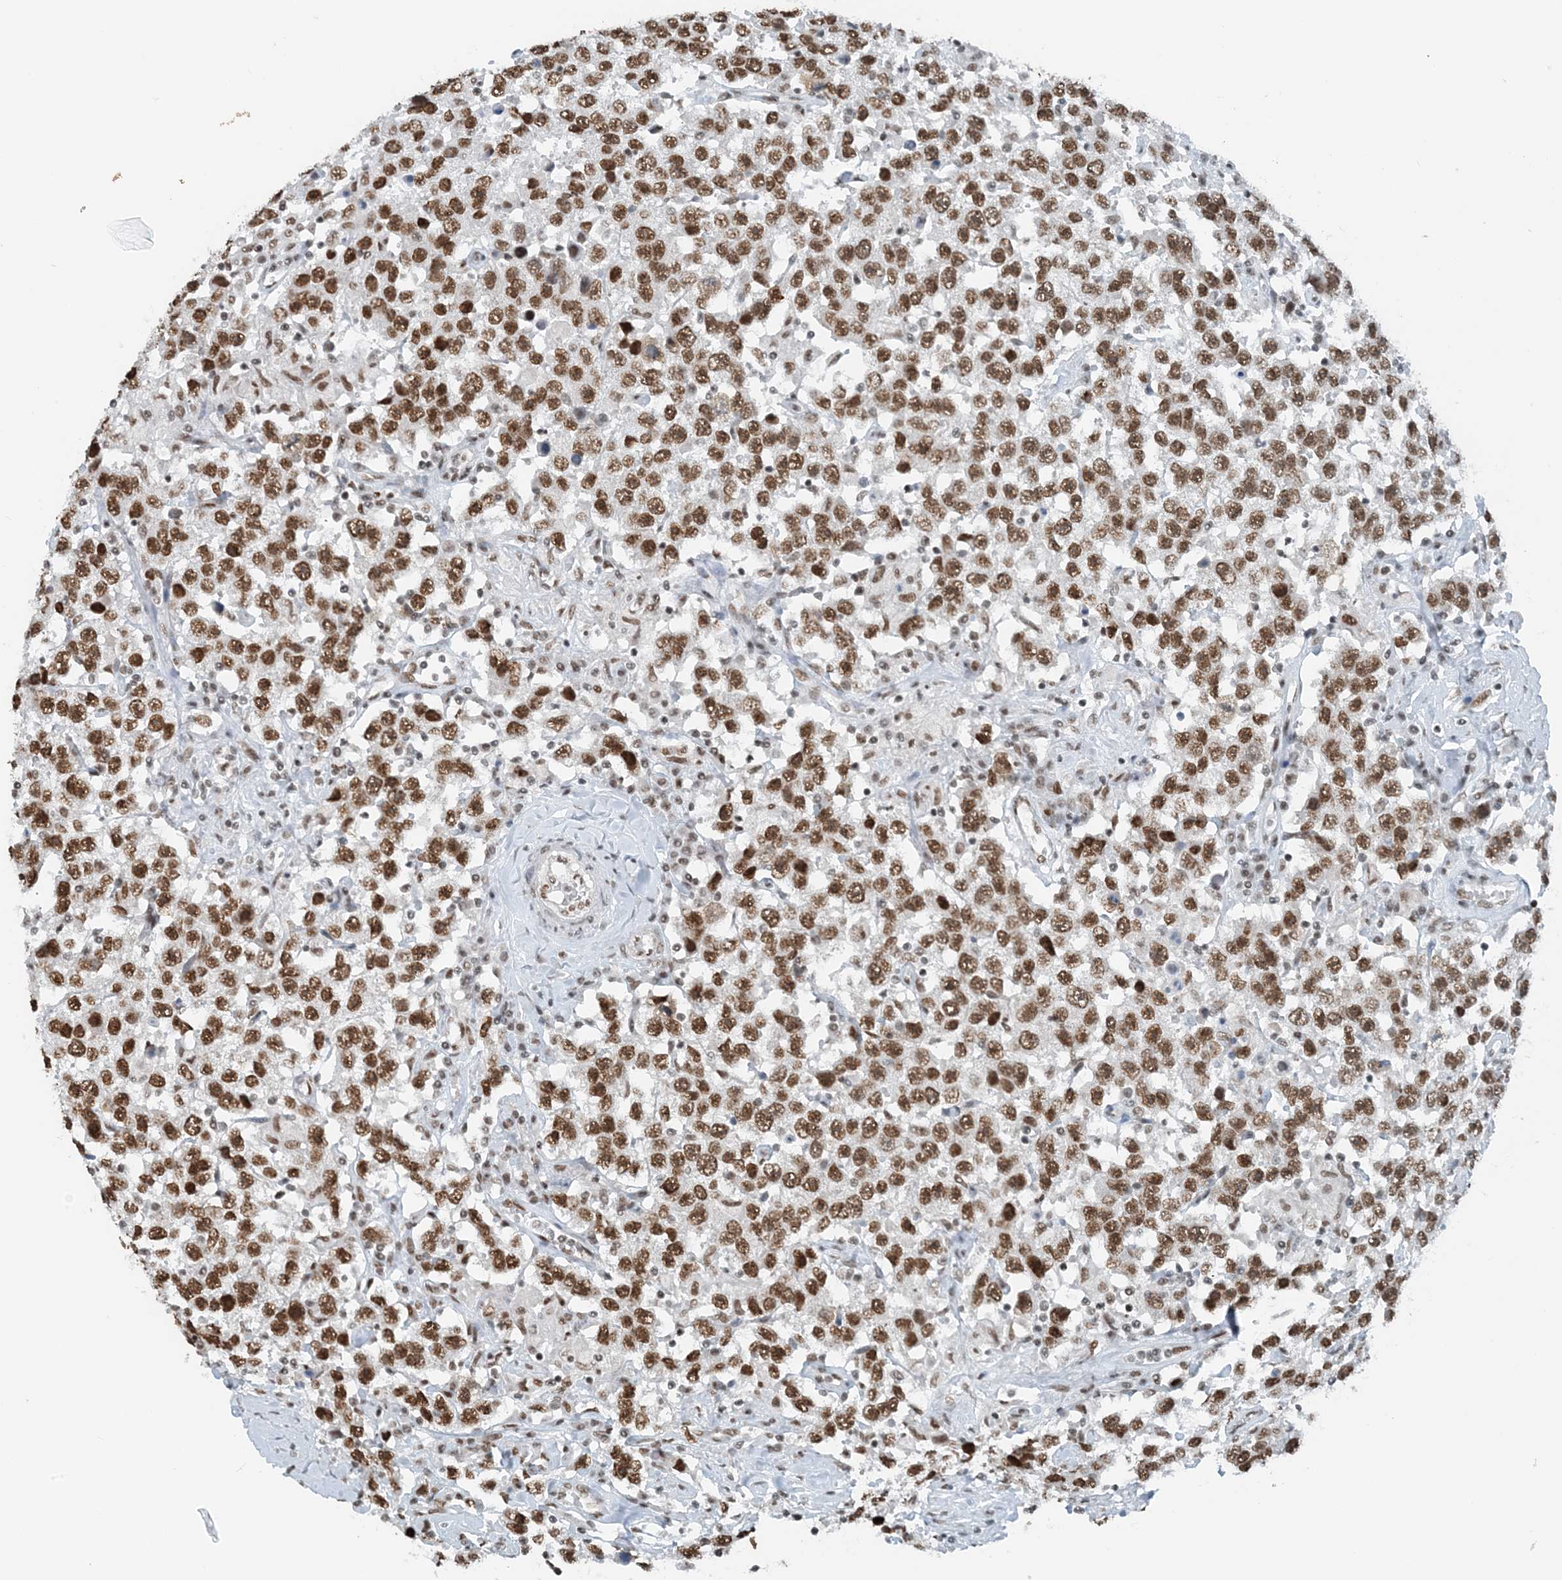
{"staining": {"intensity": "strong", "quantity": ">75%", "location": "nuclear"}, "tissue": "testis cancer", "cell_type": "Tumor cells", "image_type": "cancer", "snomed": [{"axis": "morphology", "description": "Seminoma, NOS"}, {"axis": "topography", "description": "Testis"}], "caption": "Approximately >75% of tumor cells in human testis cancer exhibit strong nuclear protein staining as visualized by brown immunohistochemical staining.", "gene": "ZNF500", "patient": {"sex": "male", "age": 41}}